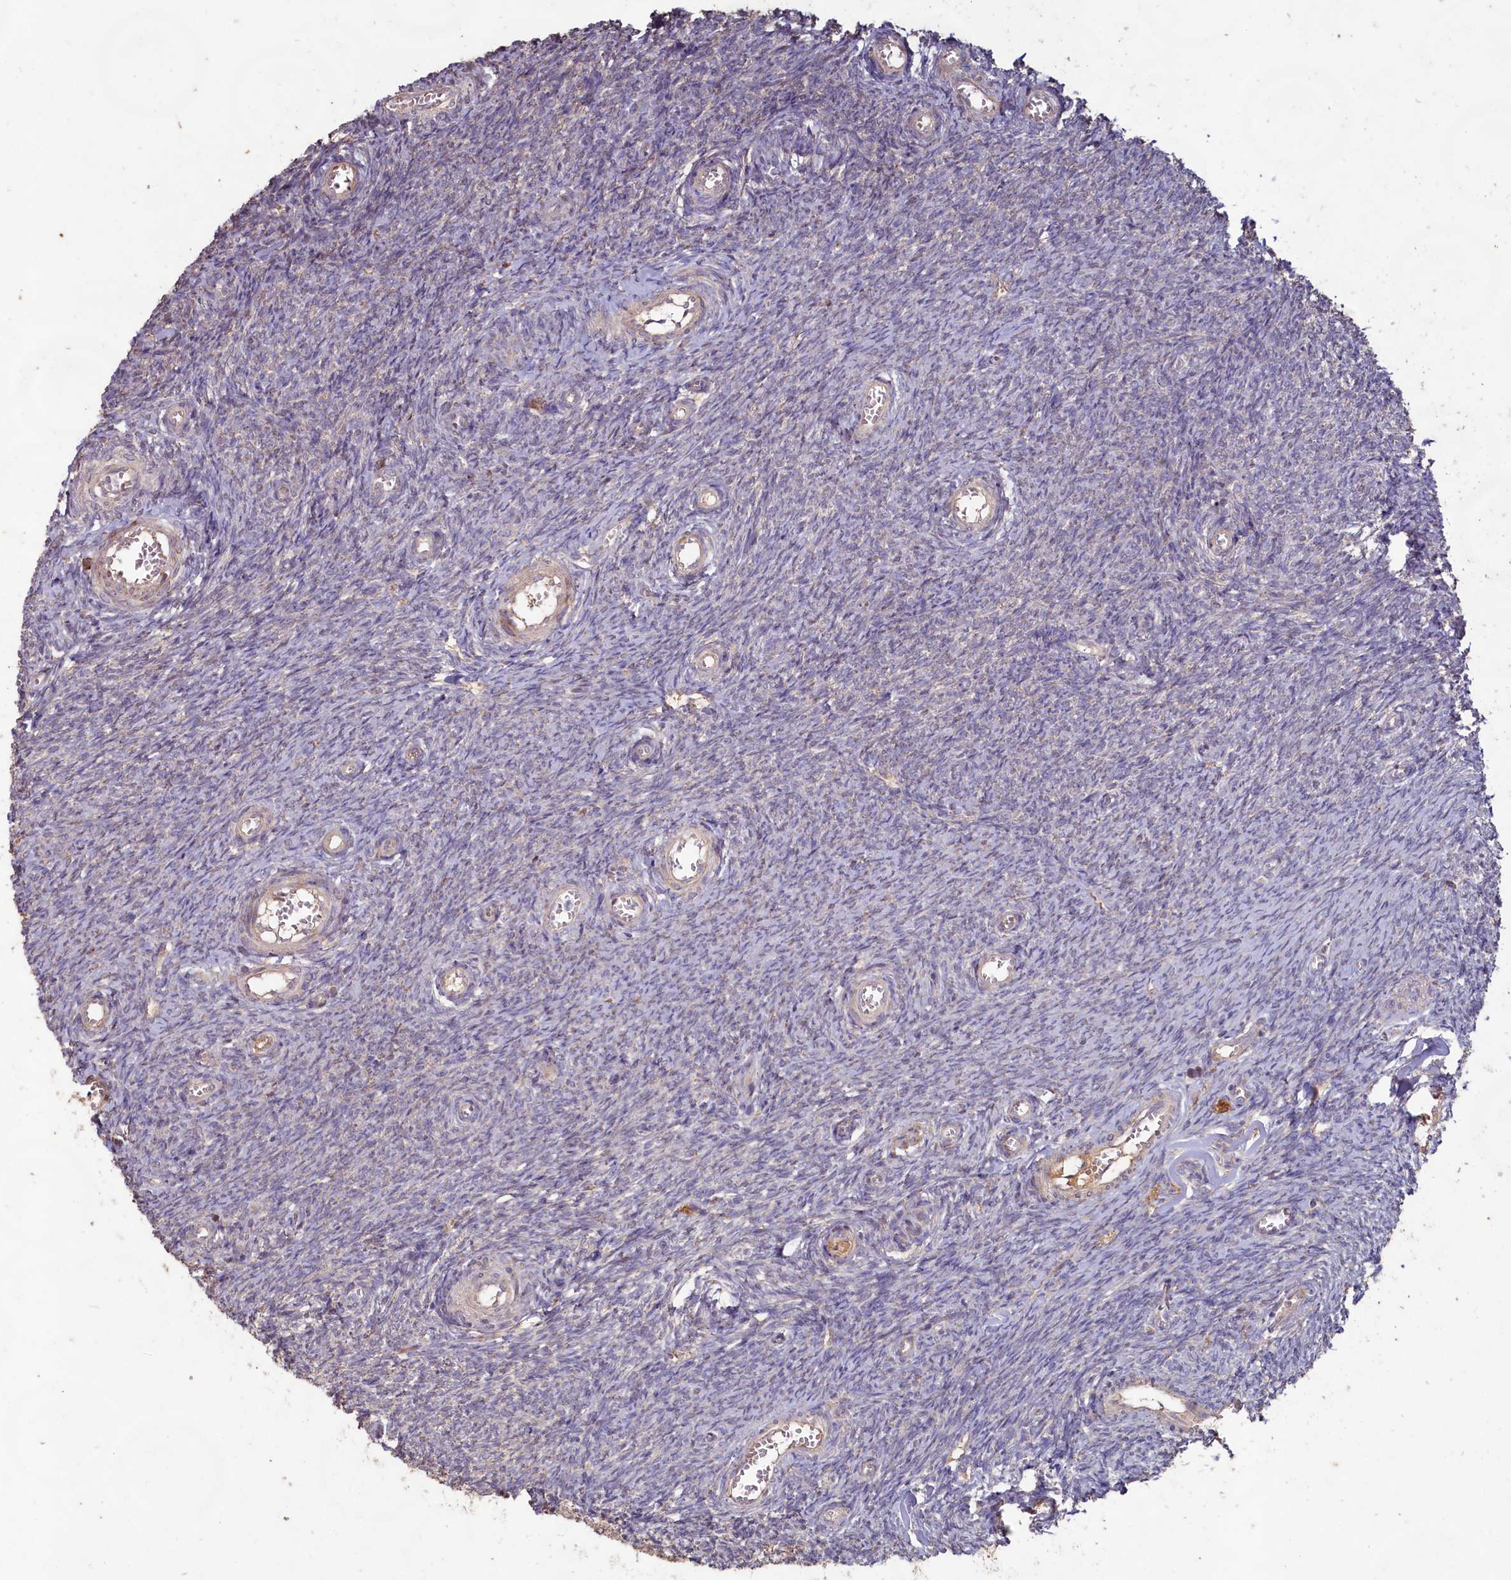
{"staining": {"intensity": "negative", "quantity": "none", "location": "none"}, "tissue": "ovary", "cell_type": "Ovarian stroma cells", "image_type": "normal", "snomed": [{"axis": "morphology", "description": "Normal tissue, NOS"}, {"axis": "topography", "description": "Ovary"}], "caption": "Immunohistochemical staining of benign ovary displays no significant expression in ovarian stroma cells. (DAB IHC, high magnification).", "gene": "FUNDC1", "patient": {"sex": "female", "age": 44}}